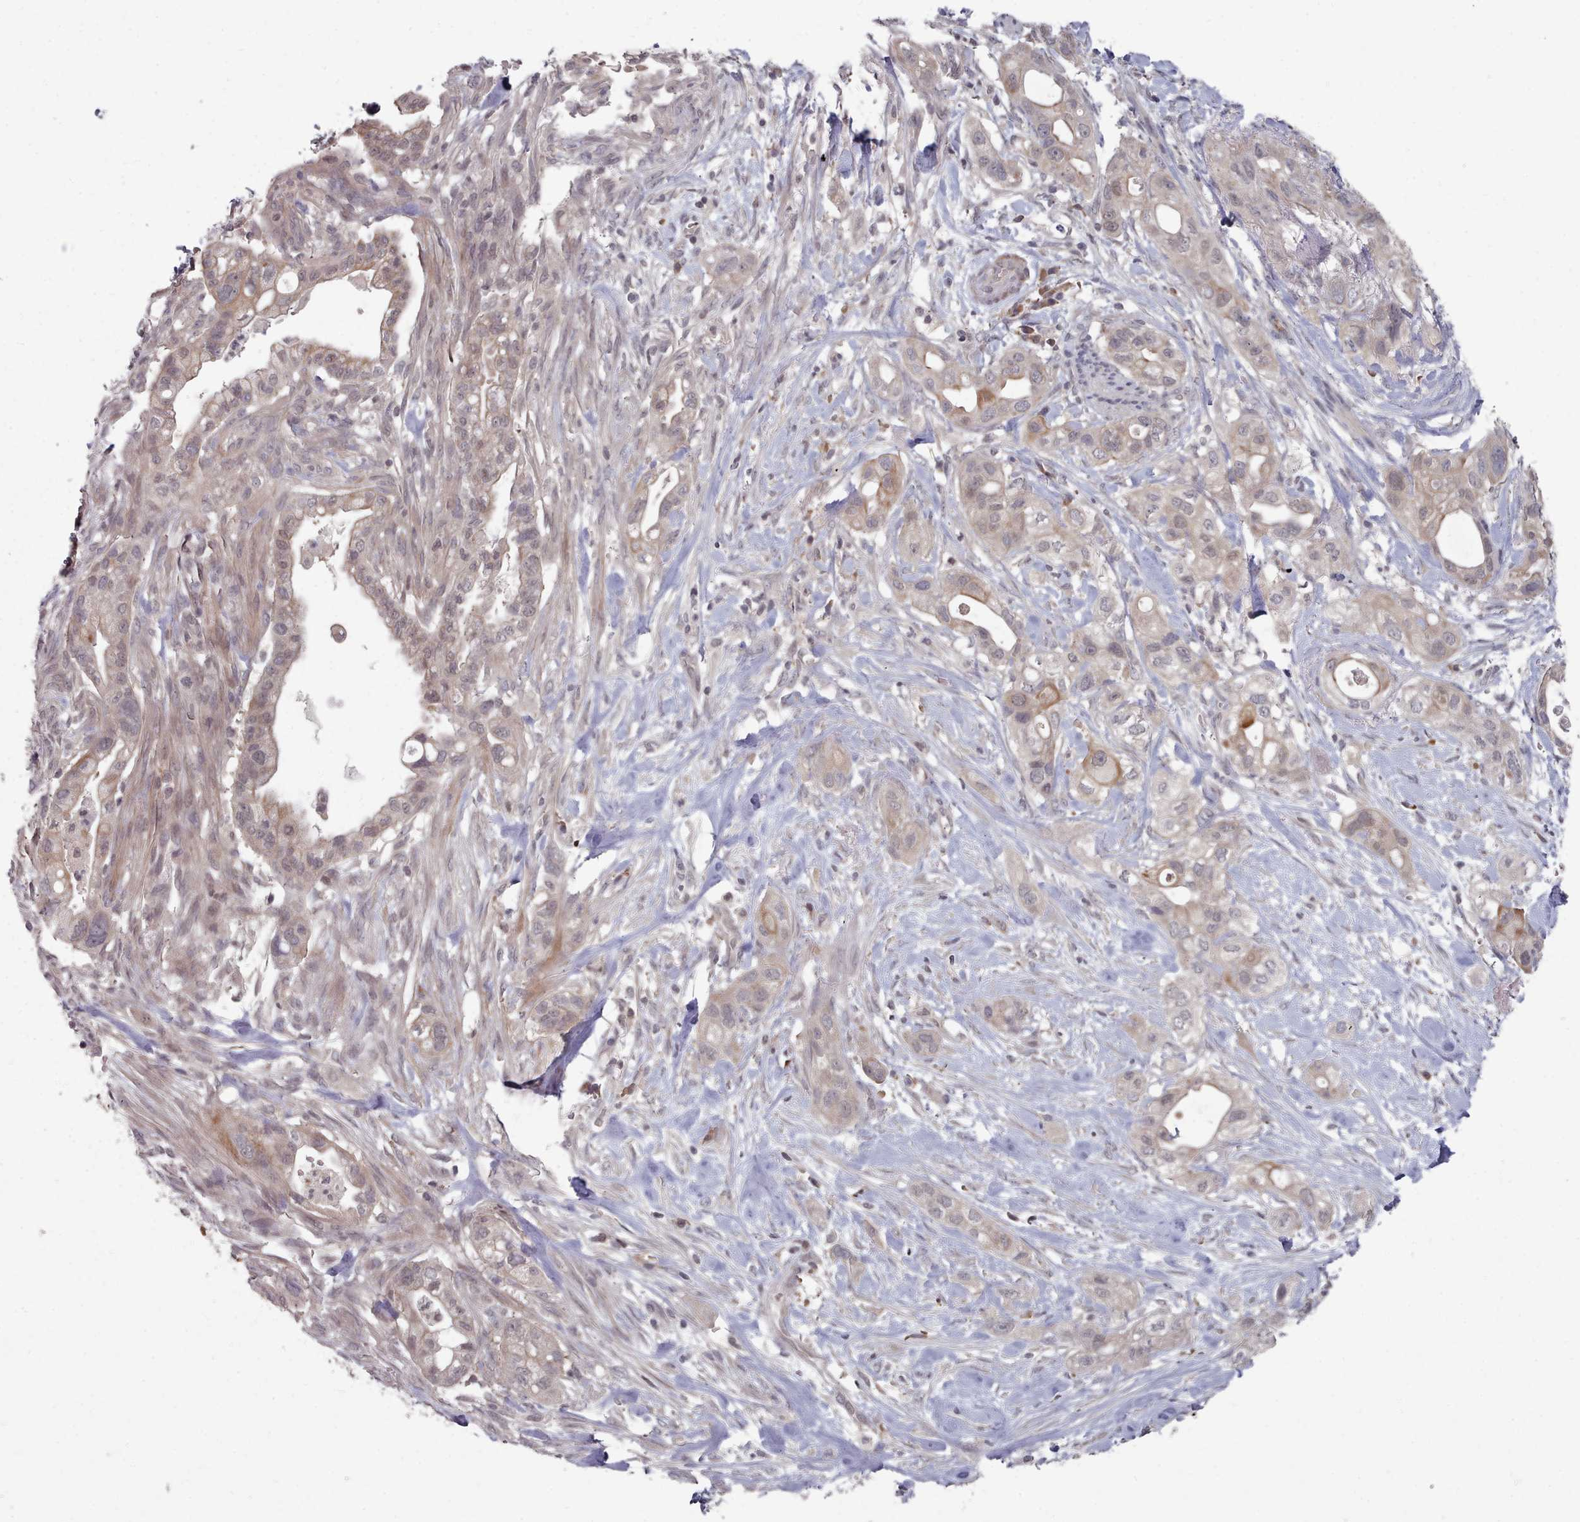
{"staining": {"intensity": "weak", "quantity": "25%-75%", "location": "cytoplasmic/membranous"}, "tissue": "pancreatic cancer", "cell_type": "Tumor cells", "image_type": "cancer", "snomed": [{"axis": "morphology", "description": "Adenocarcinoma, NOS"}, {"axis": "topography", "description": "Pancreas"}], "caption": "An immunohistochemistry (IHC) micrograph of neoplastic tissue is shown. Protein staining in brown highlights weak cytoplasmic/membranous positivity in pancreatic cancer (adenocarcinoma) within tumor cells. (IHC, brightfield microscopy, high magnification).", "gene": "HYAL3", "patient": {"sex": "male", "age": 44}}